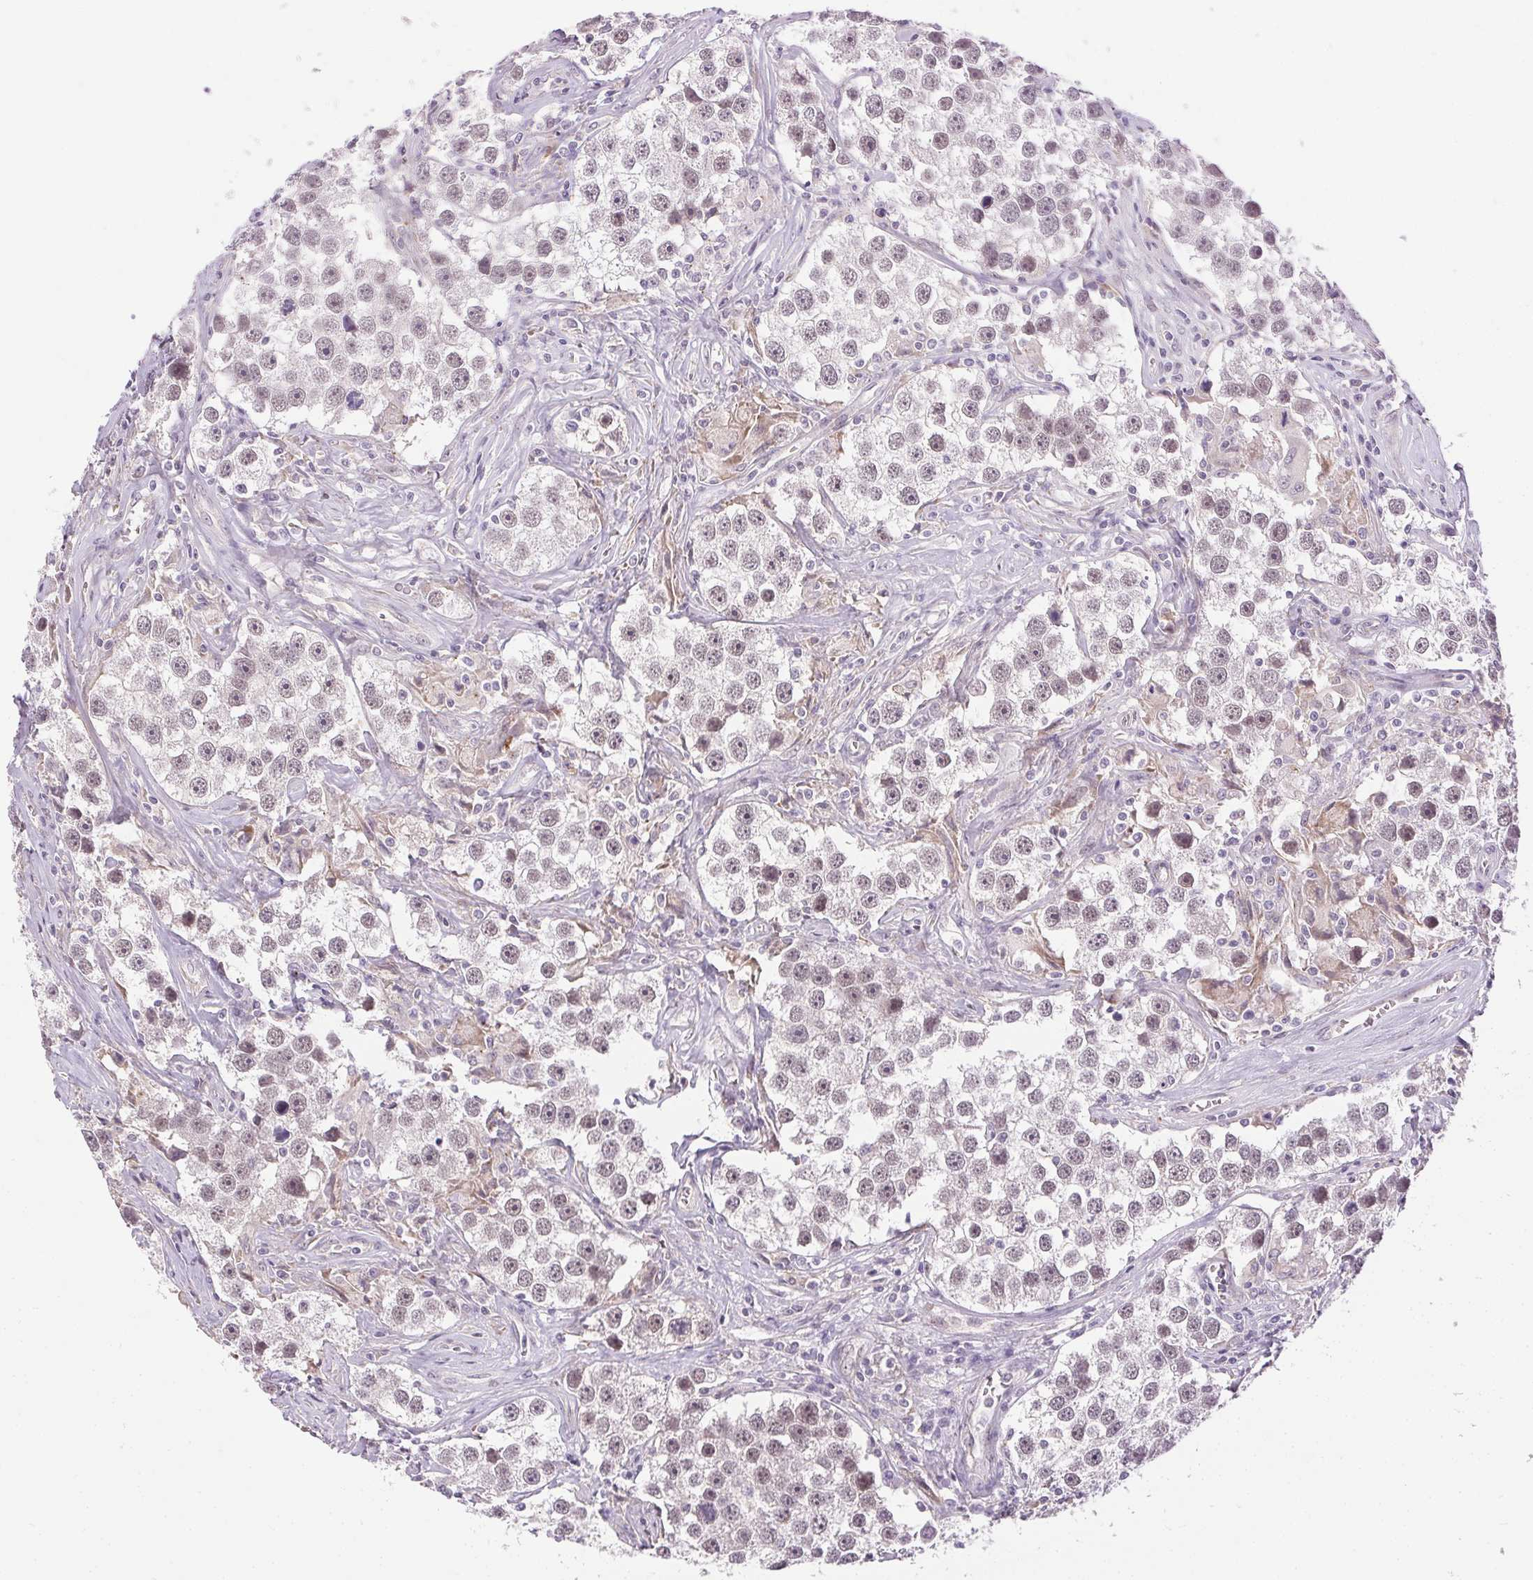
{"staining": {"intensity": "weak", "quantity": "25%-75%", "location": "nuclear"}, "tissue": "testis cancer", "cell_type": "Tumor cells", "image_type": "cancer", "snomed": [{"axis": "morphology", "description": "Seminoma, NOS"}, {"axis": "topography", "description": "Testis"}], "caption": "A high-resolution photomicrograph shows immunohistochemistry staining of seminoma (testis), which shows weak nuclear staining in approximately 25%-75% of tumor cells.", "gene": "FAM168A", "patient": {"sex": "male", "age": 49}}